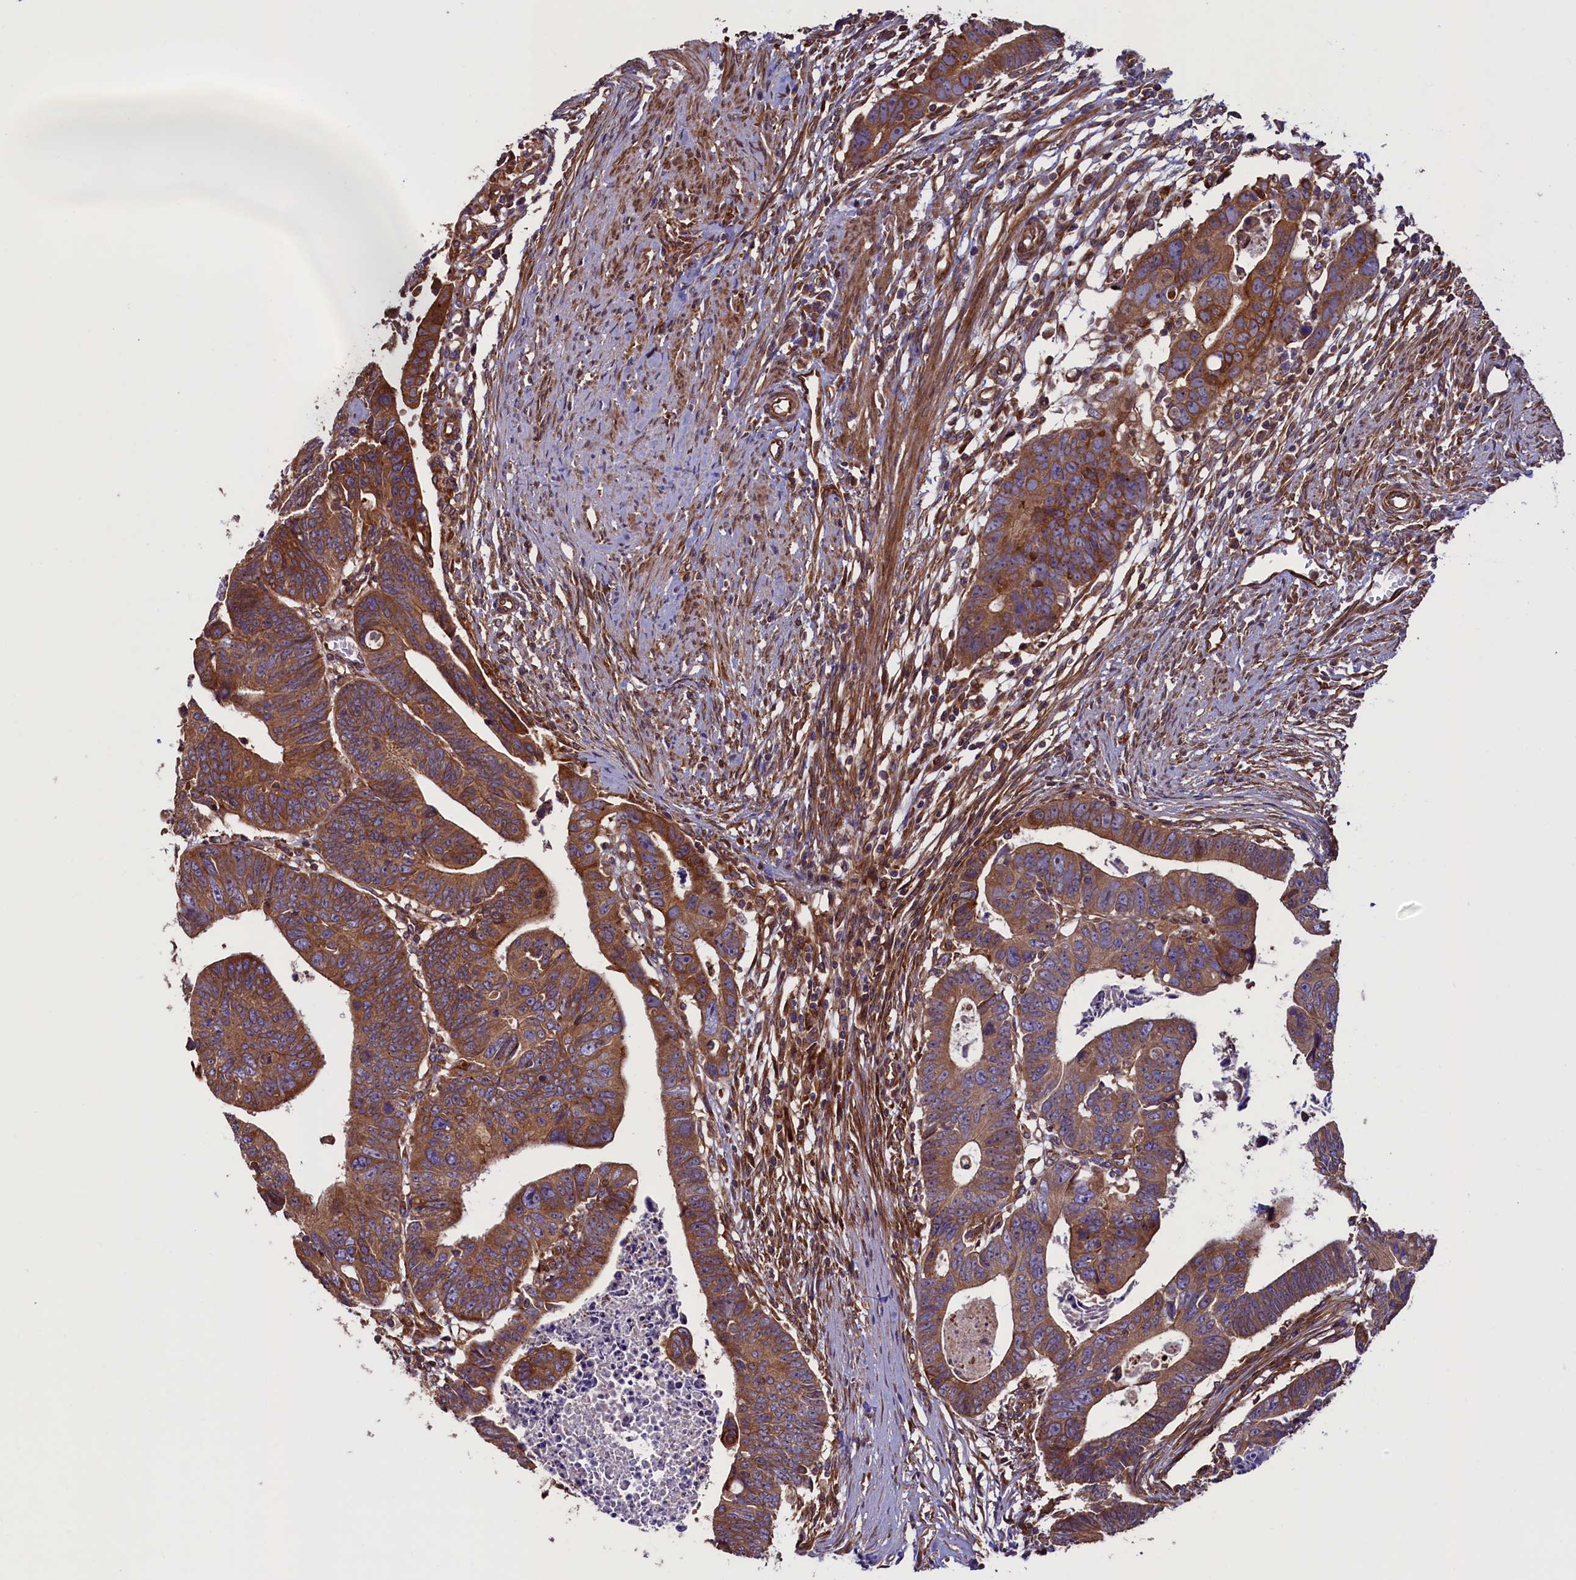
{"staining": {"intensity": "moderate", "quantity": ">75%", "location": "cytoplasmic/membranous"}, "tissue": "colorectal cancer", "cell_type": "Tumor cells", "image_type": "cancer", "snomed": [{"axis": "morphology", "description": "Adenocarcinoma, NOS"}, {"axis": "topography", "description": "Rectum"}], "caption": "Immunohistochemistry (DAB) staining of human colorectal cancer (adenocarcinoma) shows moderate cytoplasmic/membranous protein staining in approximately >75% of tumor cells.", "gene": "ATXN2L", "patient": {"sex": "female", "age": 65}}